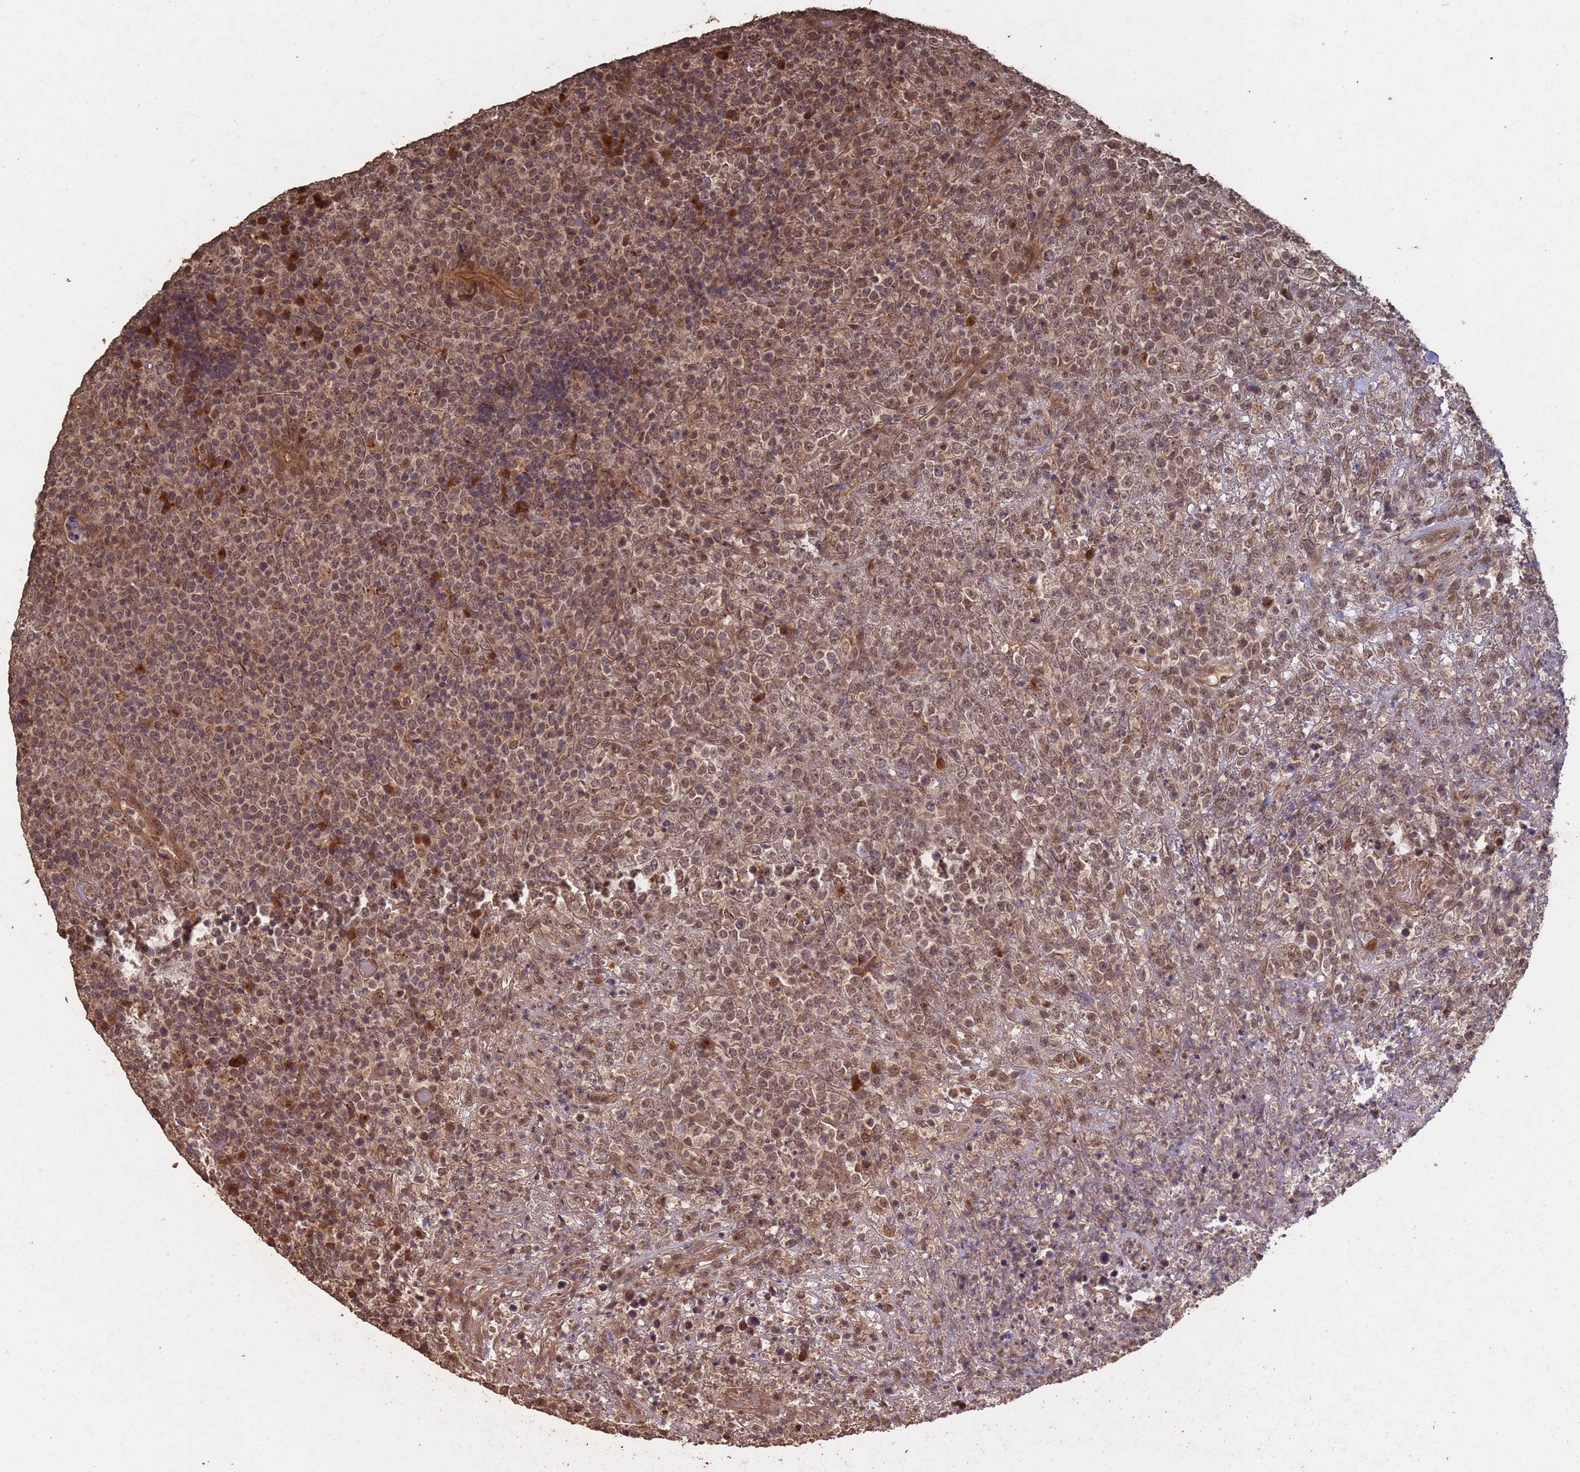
{"staining": {"intensity": "moderate", "quantity": ">75%", "location": "nuclear"}, "tissue": "lymphoma", "cell_type": "Tumor cells", "image_type": "cancer", "snomed": [{"axis": "morphology", "description": "Malignant lymphoma, non-Hodgkin's type, High grade"}, {"axis": "topography", "description": "Colon"}], "caption": "Lymphoma stained with DAB immunohistochemistry (IHC) shows medium levels of moderate nuclear staining in approximately >75% of tumor cells.", "gene": "FRAT1", "patient": {"sex": "female", "age": 53}}